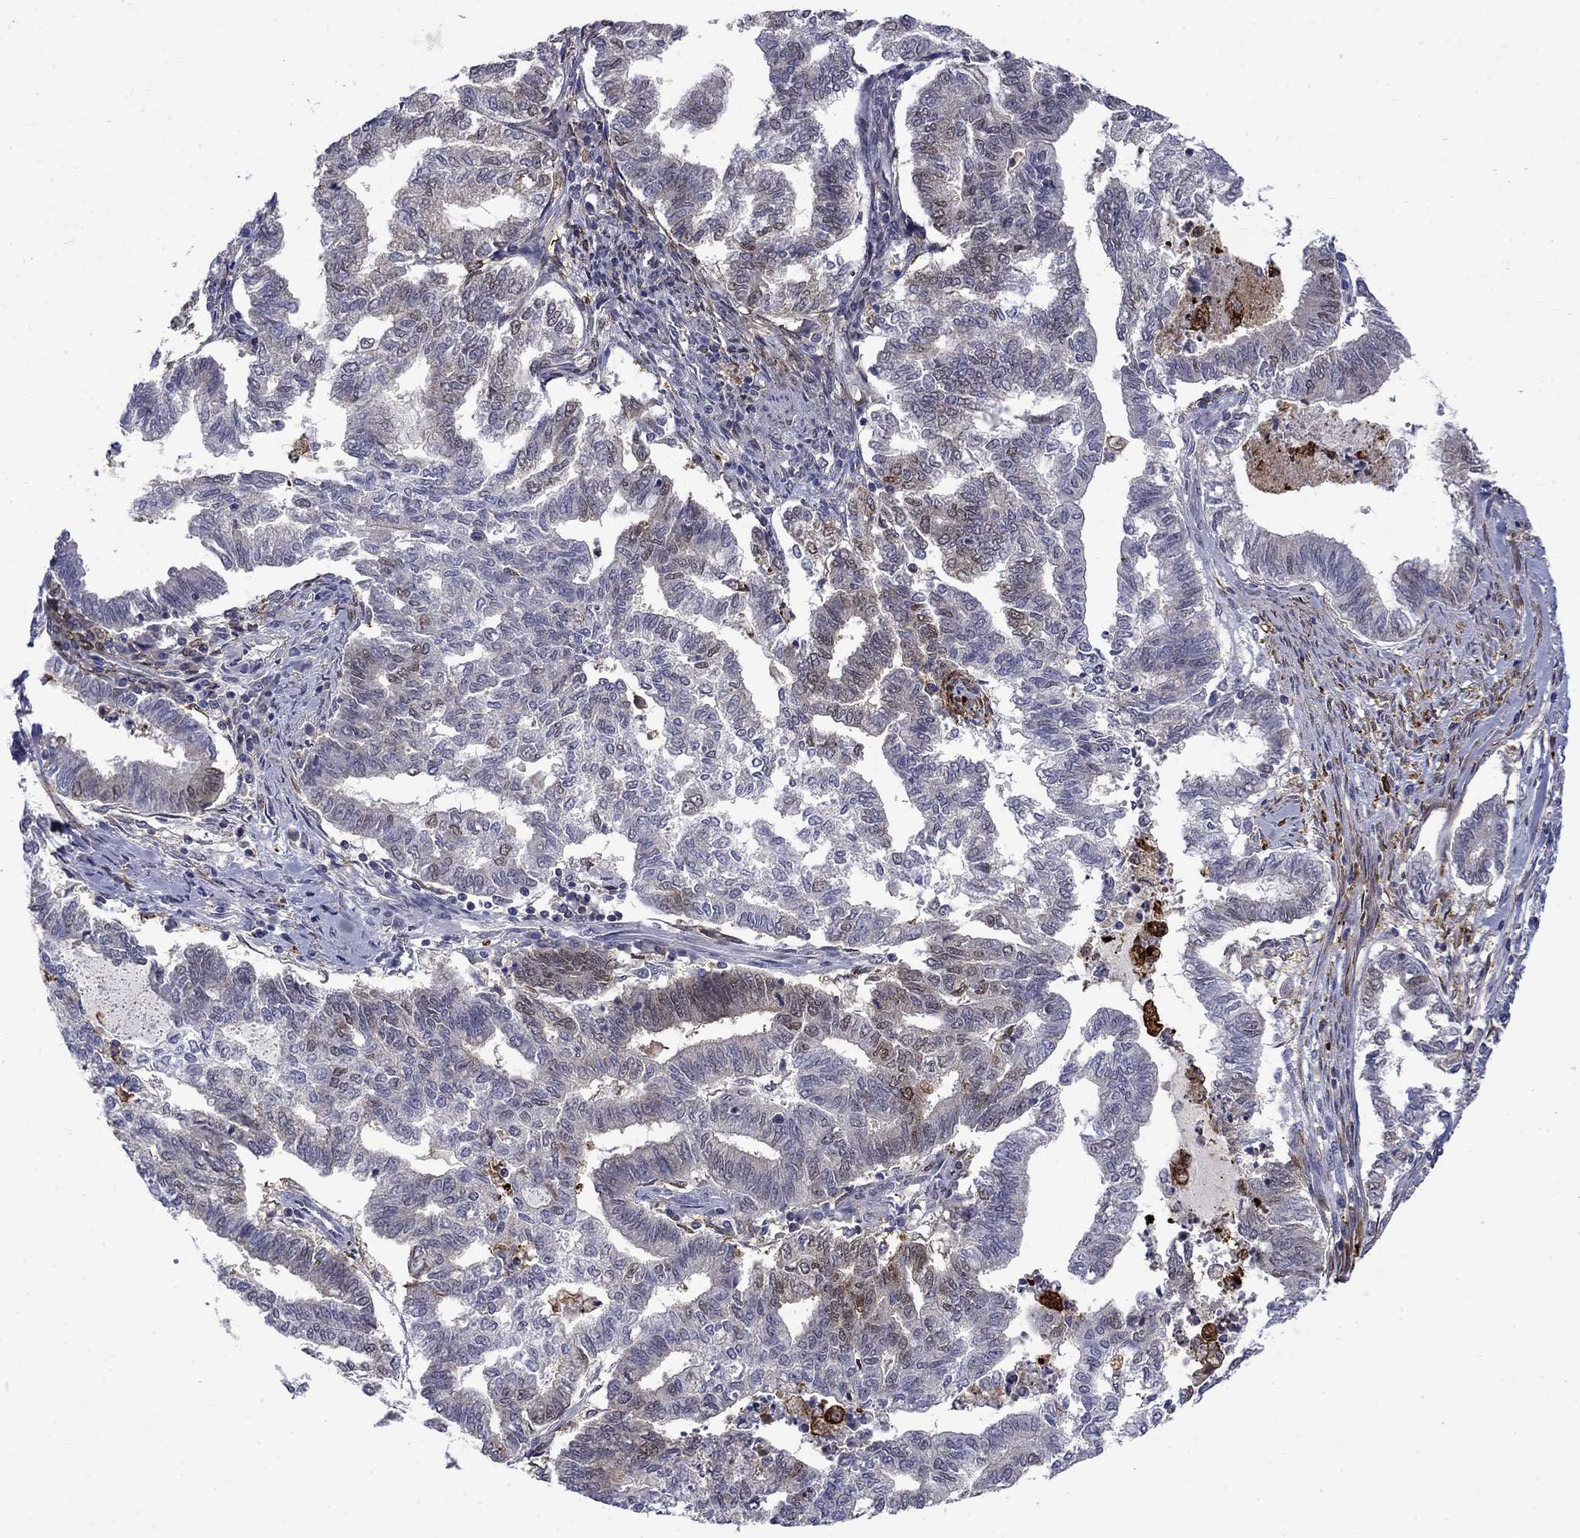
{"staining": {"intensity": "moderate", "quantity": "<25%", "location": "cytoplasmic/membranous,nuclear"}, "tissue": "endometrial cancer", "cell_type": "Tumor cells", "image_type": "cancer", "snomed": [{"axis": "morphology", "description": "Adenocarcinoma, NOS"}, {"axis": "topography", "description": "Endometrium"}], "caption": "DAB (3,3'-diaminobenzidine) immunohistochemical staining of human adenocarcinoma (endometrial) displays moderate cytoplasmic/membranous and nuclear protein staining in approximately <25% of tumor cells.", "gene": "PCBP3", "patient": {"sex": "female", "age": 79}}